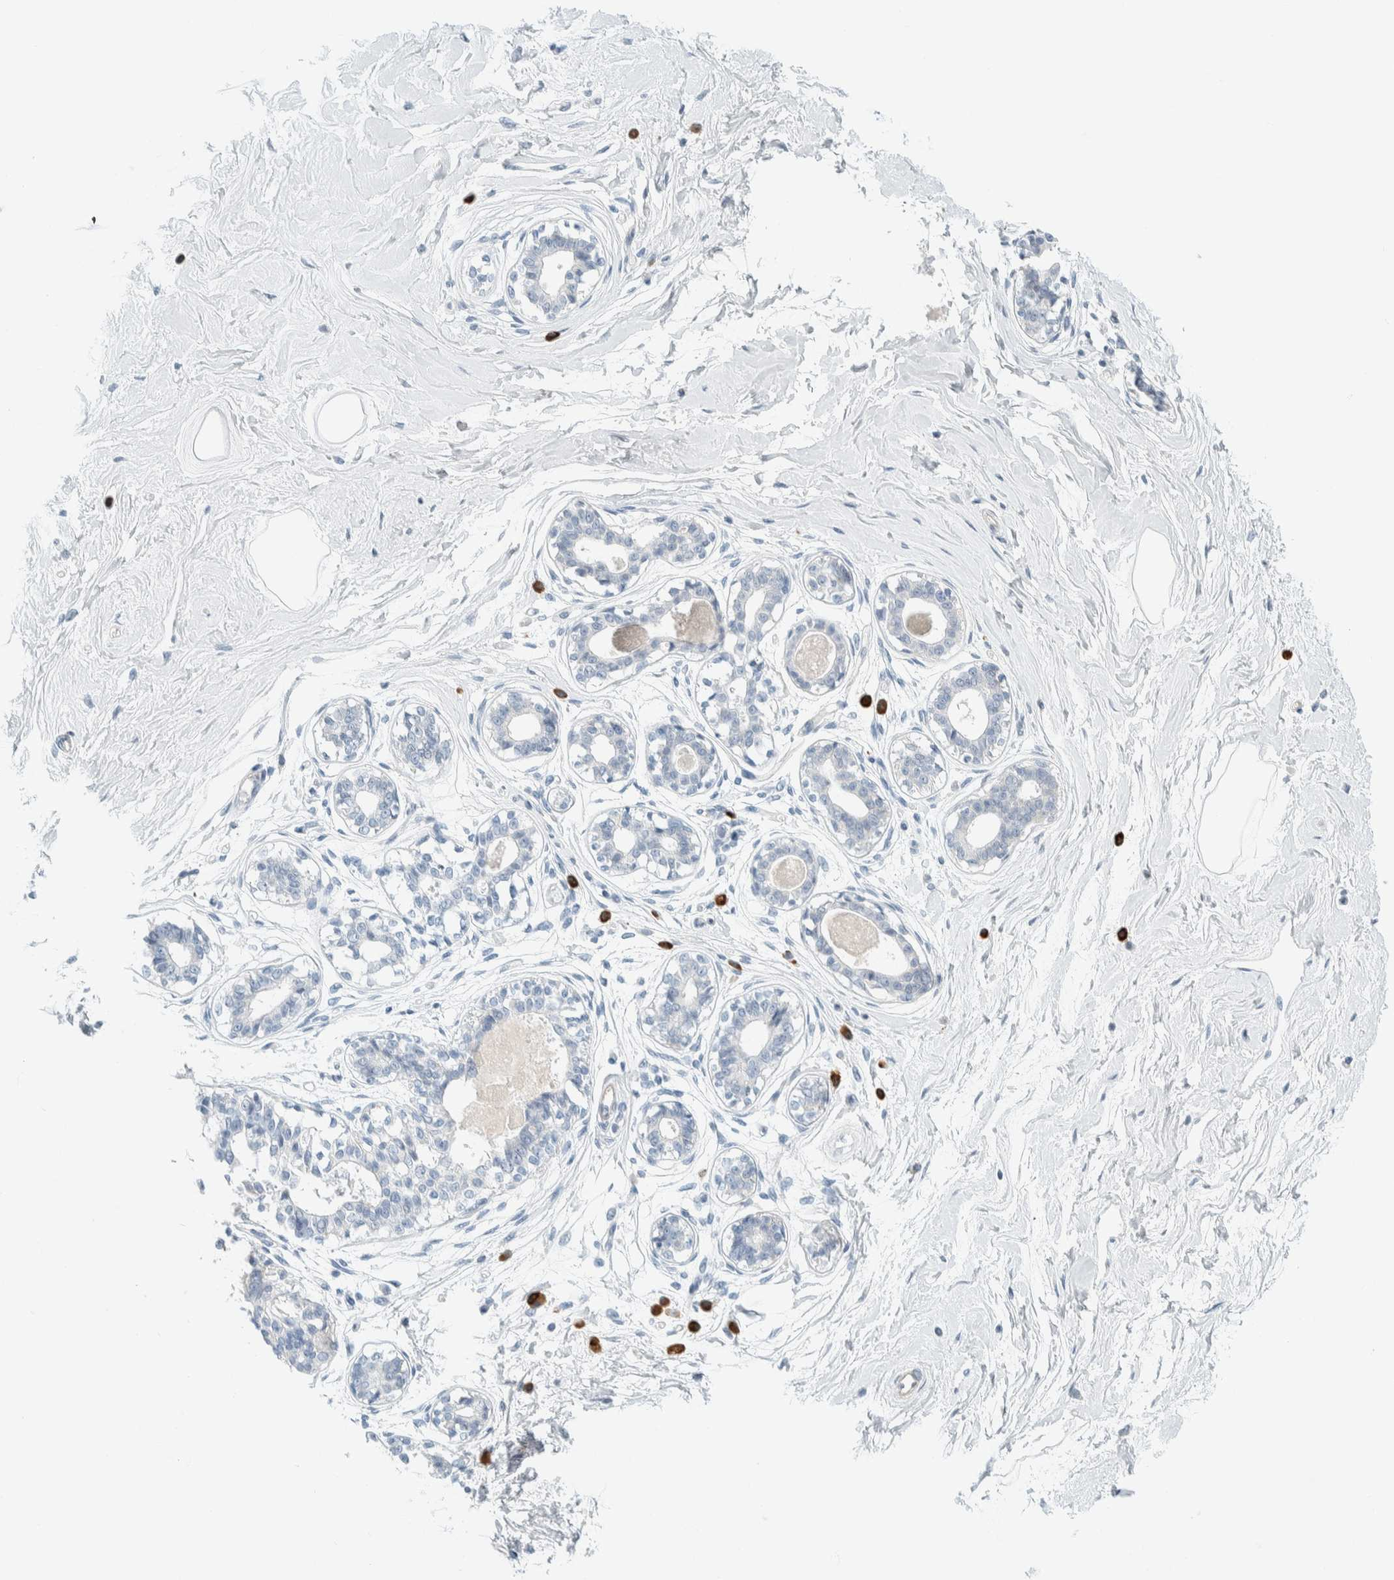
{"staining": {"intensity": "negative", "quantity": "none", "location": "none"}, "tissue": "breast", "cell_type": "Adipocytes", "image_type": "normal", "snomed": [{"axis": "morphology", "description": "Normal tissue, NOS"}, {"axis": "topography", "description": "Breast"}], "caption": "Immunohistochemistry (IHC) micrograph of unremarkable human breast stained for a protein (brown), which demonstrates no positivity in adipocytes.", "gene": "ARHGAP27", "patient": {"sex": "female", "age": 45}}